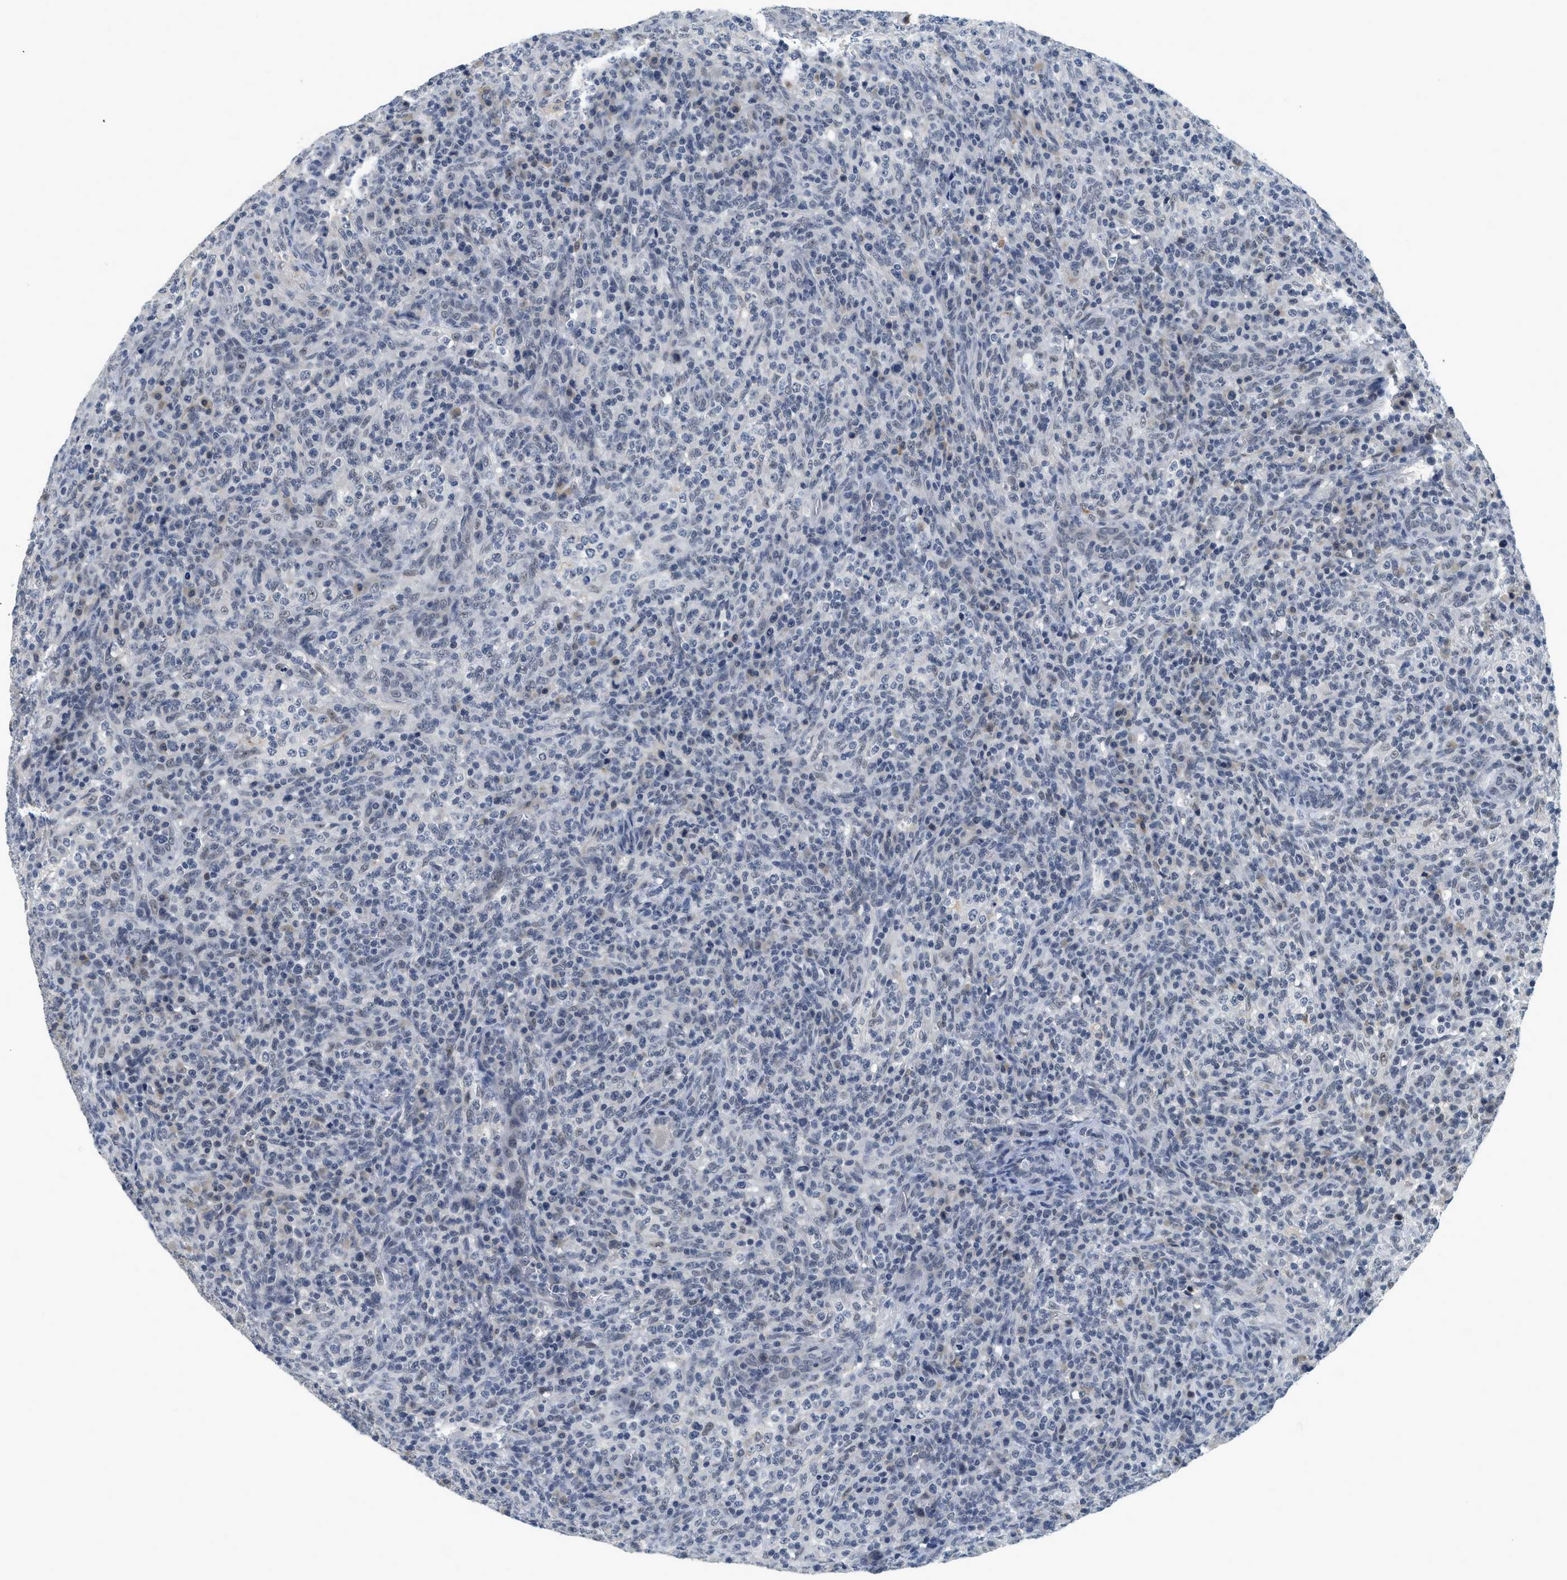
{"staining": {"intensity": "moderate", "quantity": "<25%", "location": "nuclear"}, "tissue": "lymphoma", "cell_type": "Tumor cells", "image_type": "cancer", "snomed": [{"axis": "morphology", "description": "Malignant lymphoma, non-Hodgkin's type, High grade"}, {"axis": "topography", "description": "Lymph node"}], "caption": "This photomicrograph reveals high-grade malignant lymphoma, non-Hodgkin's type stained with immunohistochemistry (IHC) to label a protein in brown. The nuclear of tumor cells show moderate positivity for the protein. Nuclei are counter-stained blue.", "gene": "MZF1", "patient": {"sex": "female", "age": 76}}